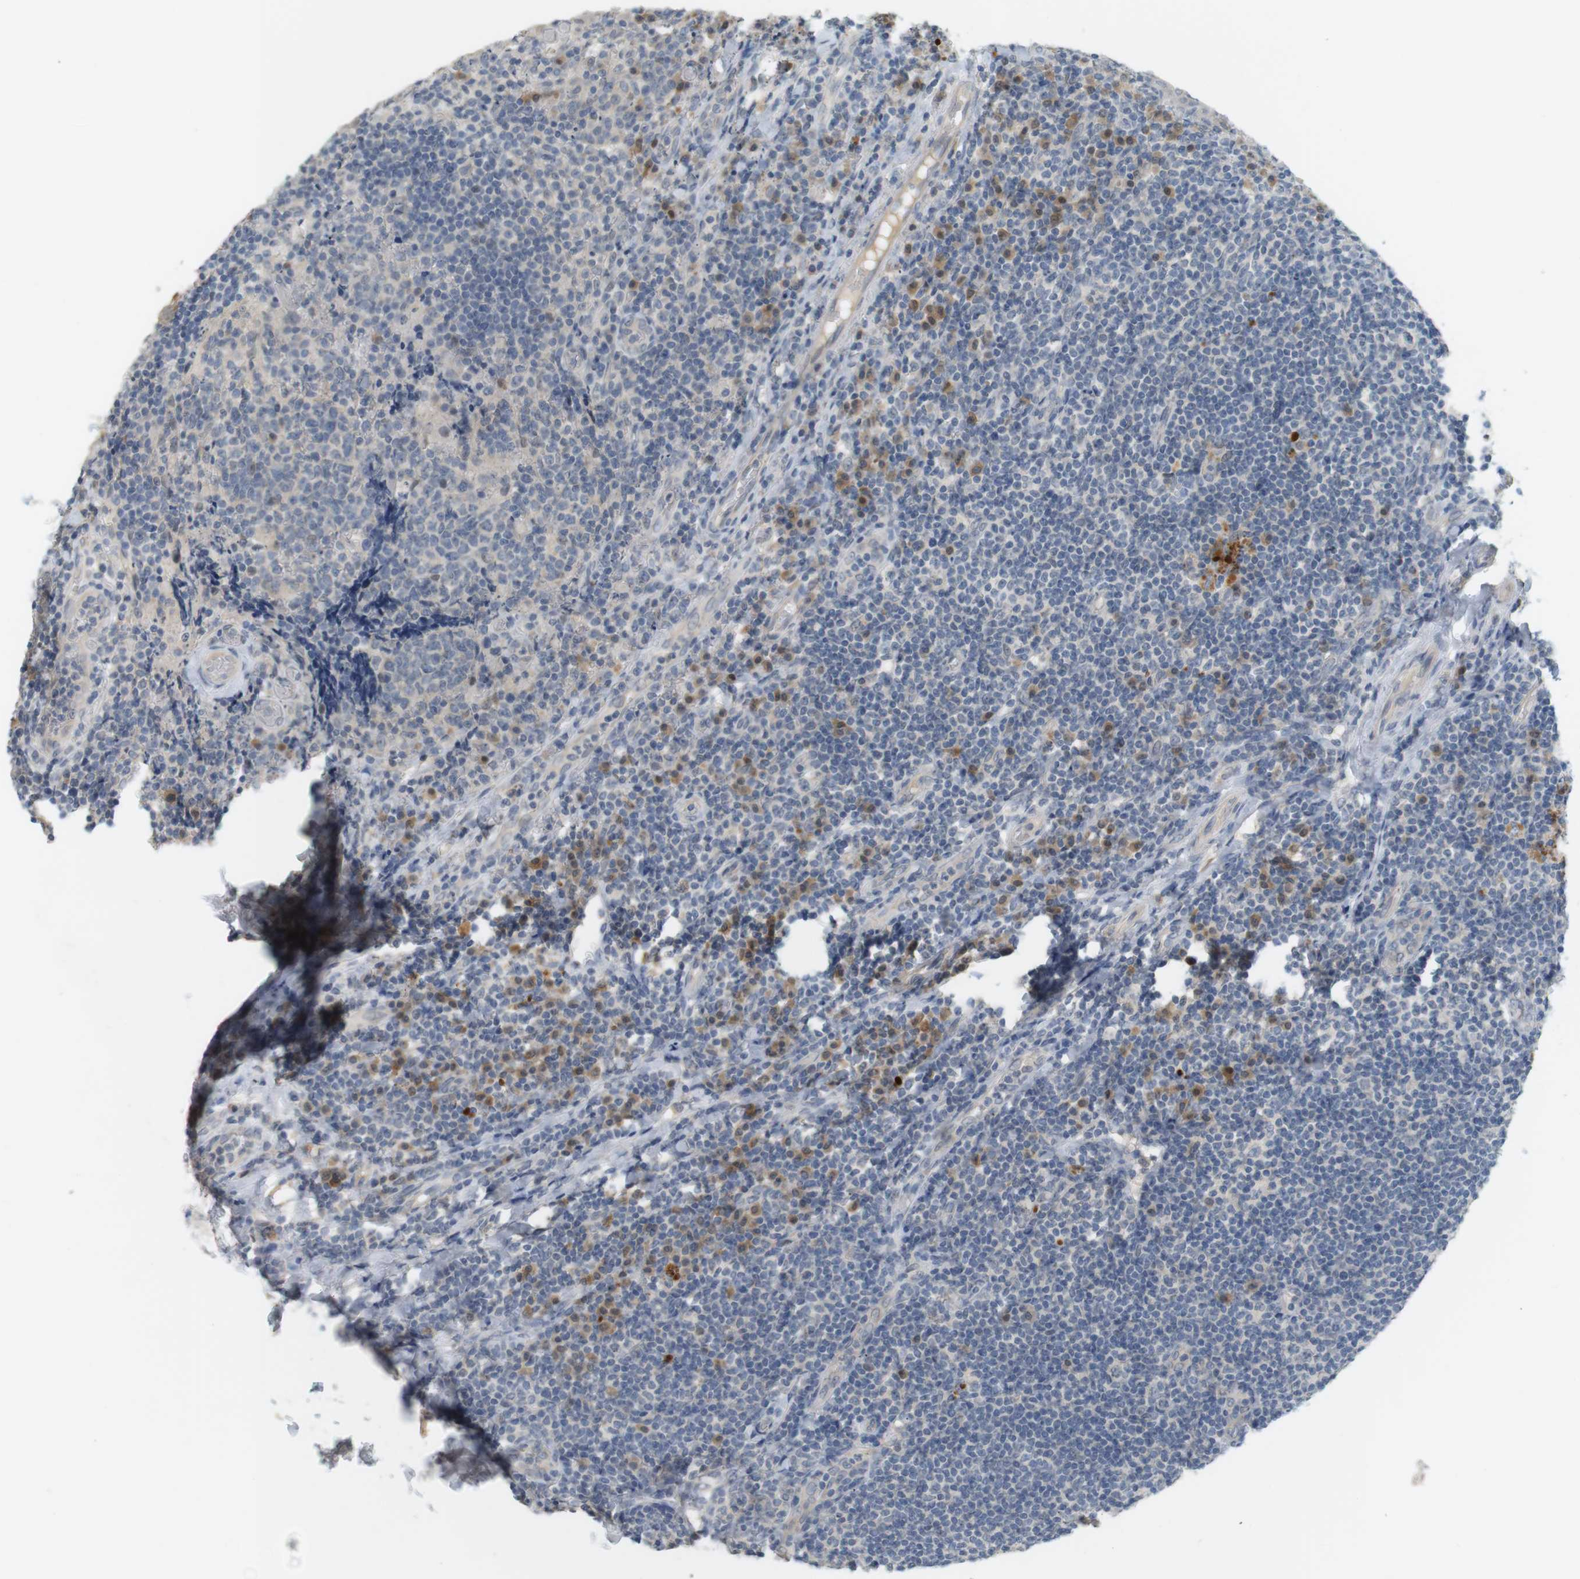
{"staining": {"intensity": "moderate", "quantity": "<25%", "location": "cytoplasmic/membranous,nuclear"}, "tissue": "tonsil", "cell_type": "Germinal center cells", "image_type": "normal", "snomed": [{"axis": "morphology", "description": "Normal tissue, NOS"}, {"axis": "topography", "description": "Tonsil"}], "caption": "An immunohistochemistry (IHC) image of unremarkable tissue is shown. Protein staining in brown shows moderate cytoplasmic/membranous,nuclear positivity in tonsil within germinal center cells. The staining is performed using DAB (3,3'-diaminobenzidine) brown chromogen to label protein expression. The nuclei are counter-stained blue using hematoxylin.", "gene": "CREB3L2", "patient": {"sex": "male", "age": 17}}